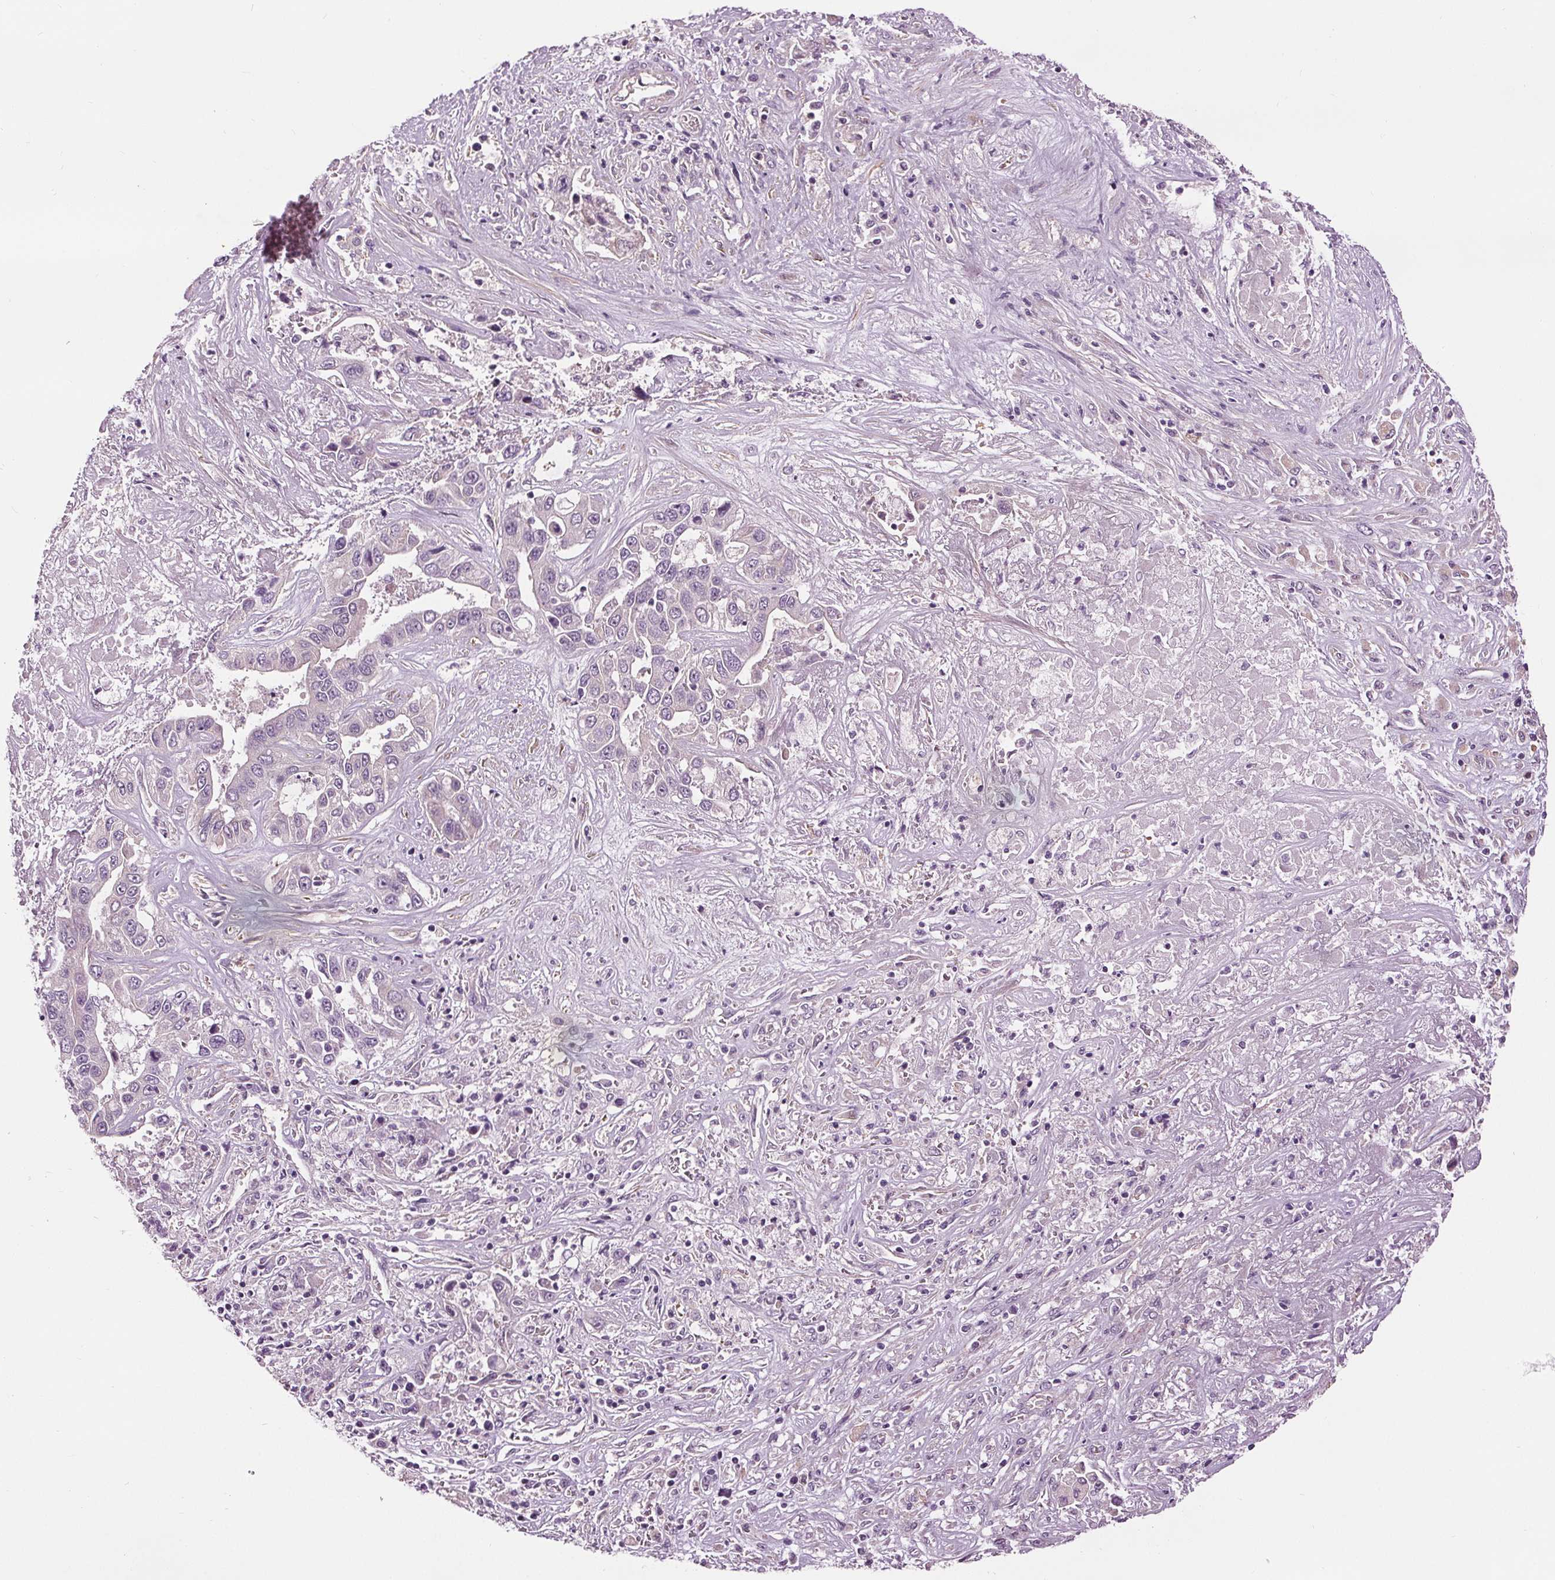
{"staining": {"intensity": "negative", "quantity": "none", "location": "none"}, "tissue": "liver cancer", "cell_type": "Tumor cells", "image_type": "cancer", "snomed": [{"axis": "morphology", "description": "Cholangiocarcinoma"}, {"axis": "topography", "description": "Liver"}], "caption": "Liver cholangiocarcinoma was stained to show a protein in brown. There is no significant expression in tumor cells. (Brightfield microscopy of DAB (3,3'-diaminobenzidine) immunohistochemistry (IHC) at high magnification).", "gene": "RASA1", "patient": {"sex": "female", "age": 52}}